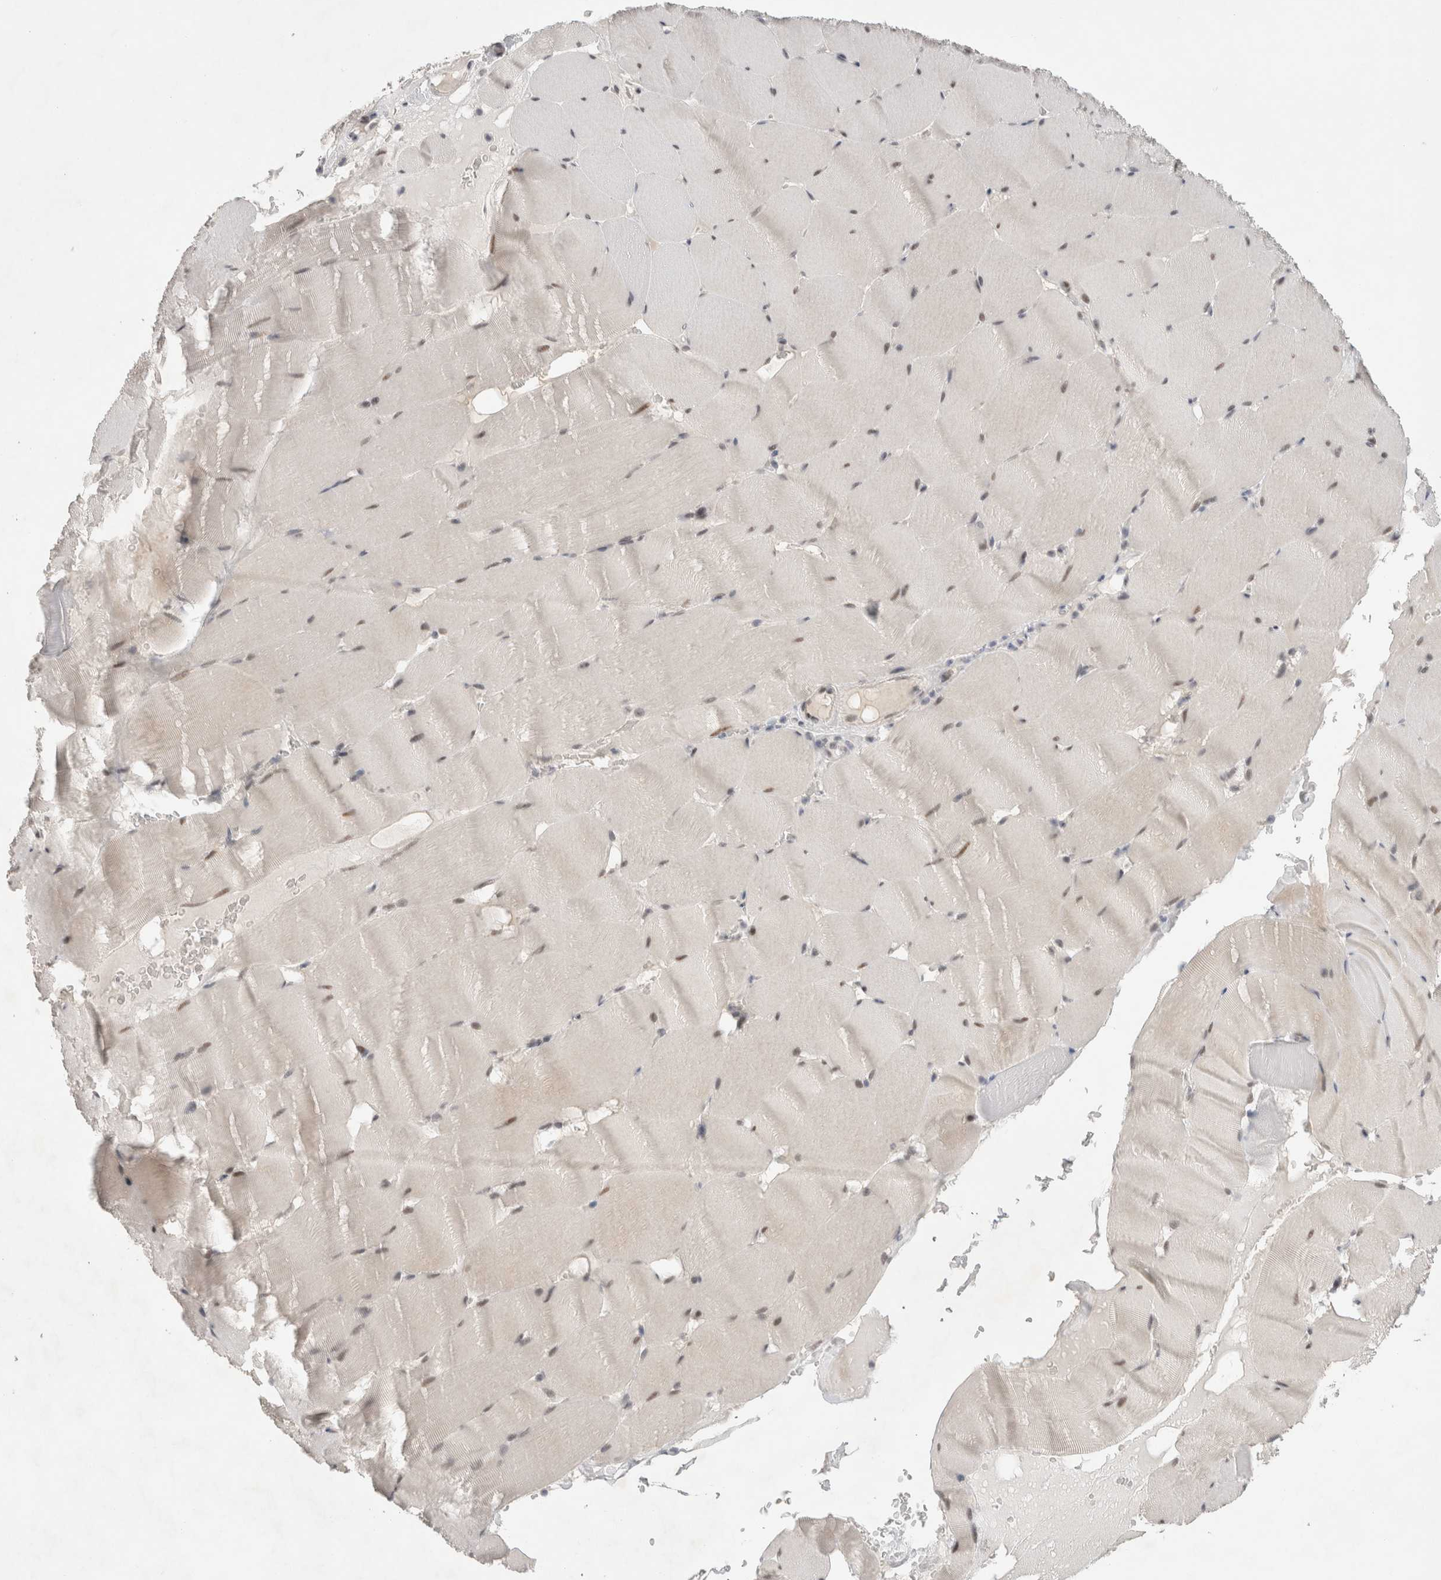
{"staining": {"intensity": "weak", "quantity": "25%-75%", "location": "nuclear"}, "tissue": "skeletal muscle", "cell_type": "Myocytes", "image_type": "normal", "snomed": [{"axis": "morphology", "description": "Normal tissue, NOS"}, {"axis": "topography", "description": "Skeletal muscle"}], "caption": "Immunohistochemistry of unremarkable skeletal muscle displays low levels of weak nuclear staining in about 25%-75% of myocytes.", "gene": "RECQL4", "patient": {"sex": "male", "age": 62}}